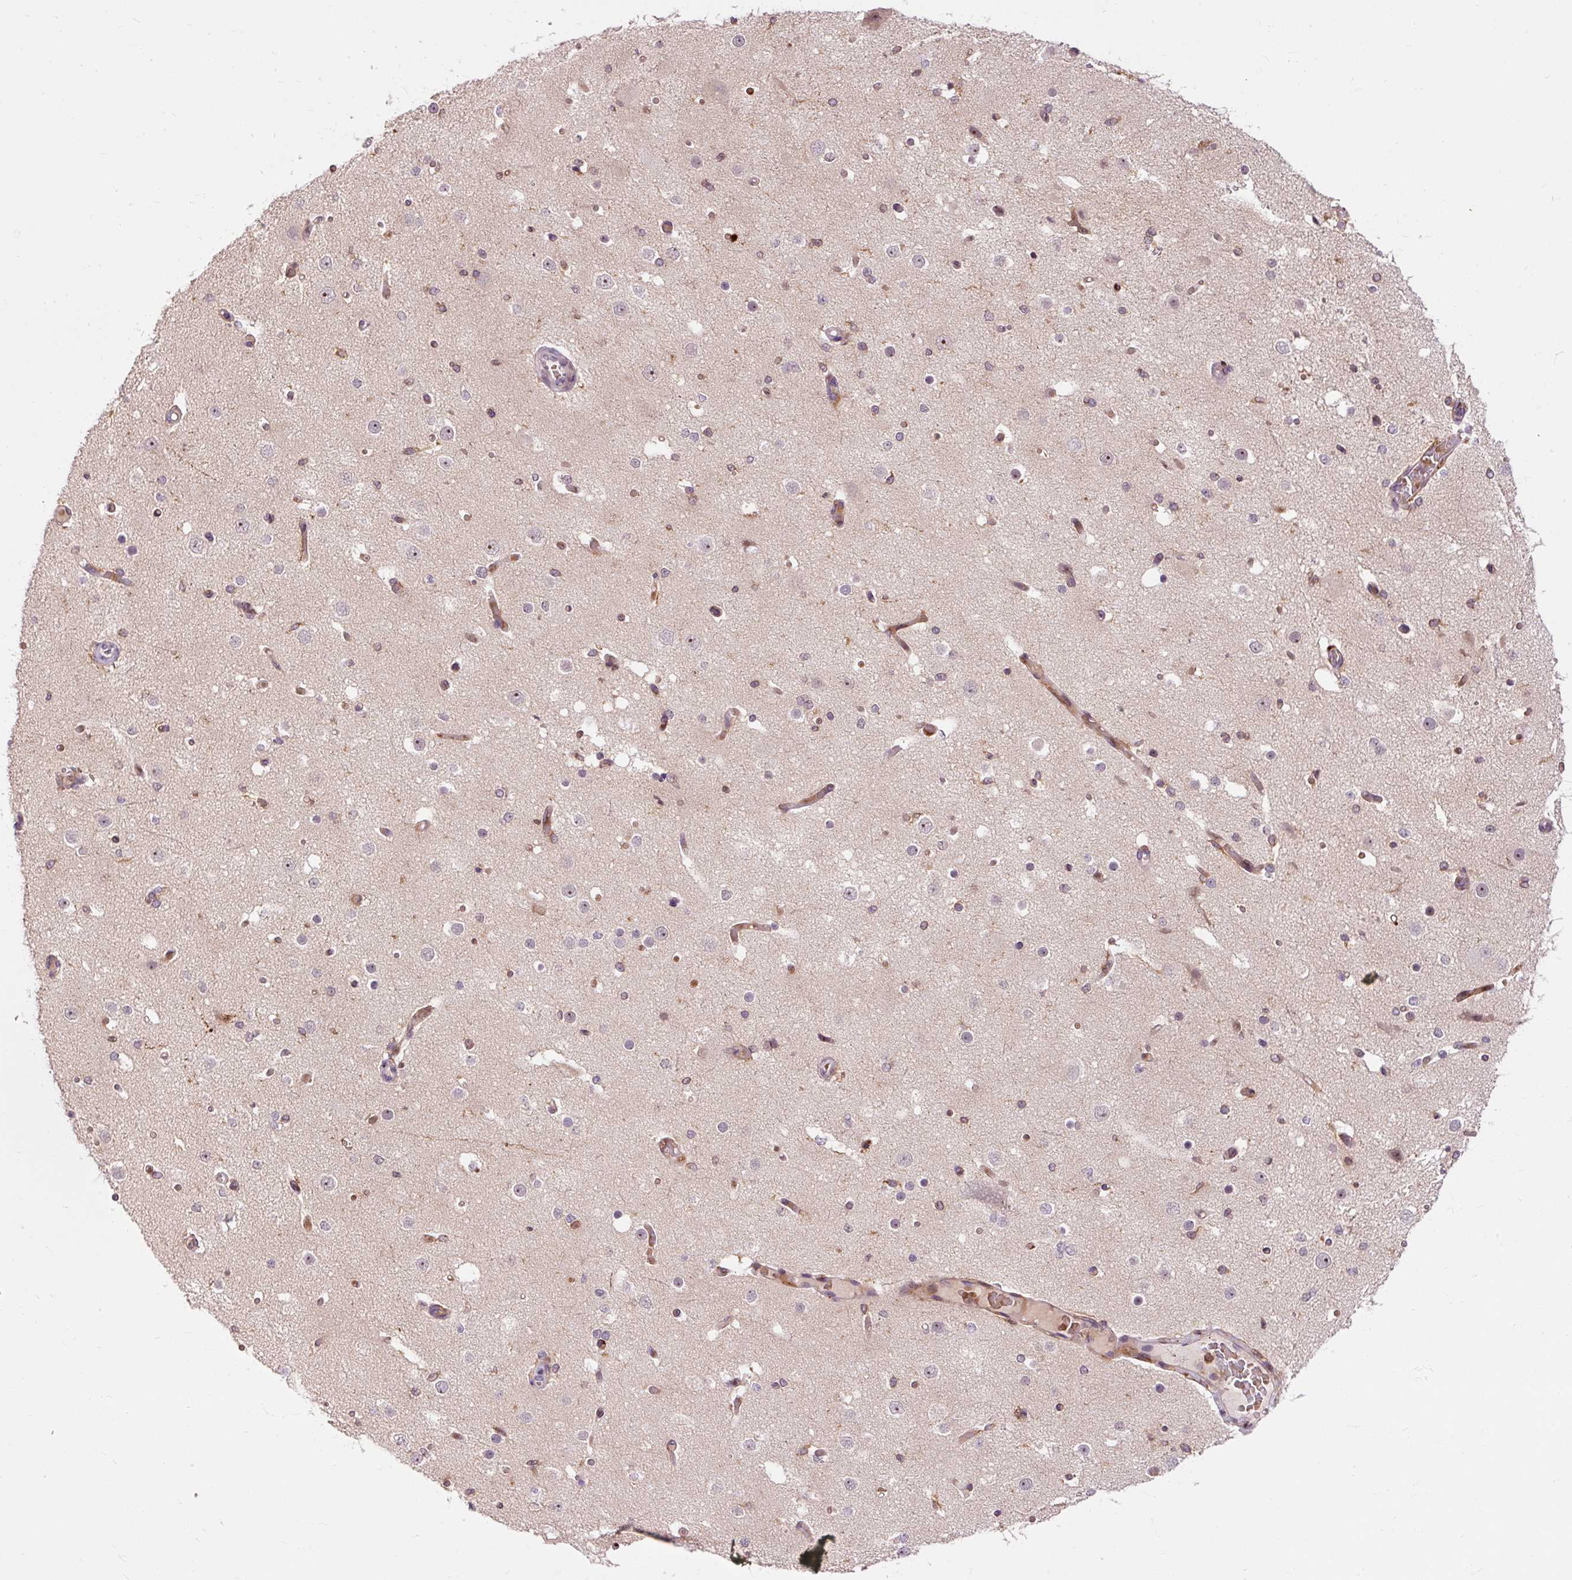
{"staining": {"intensity": "moderate", "quantity": ">75%", "location": "cytoplasmic/membranous"}, "tissue": "cerebral cortex", "cell_type": "Endothelial cells", "image_type": "normal", "snomed": [{"axis": "morphology", "description": "Normal tissue, NOS"}, {"axis": "morphology", "description": "Inflammation, NOS"}, {"axis": "topography", "description": "Cerebral cortex"}], "caption": "Immunohistochemical staining of unremarkable cerebral cortex demonstrates moderate cytoplasmic/membranous protein positivity in approximately >75% of endothelial cells. (DAB IHC with brightfield microscopy, high magnification).", "gene": "CEBPZ", "patient": {"sex": "male", "age": 6}}